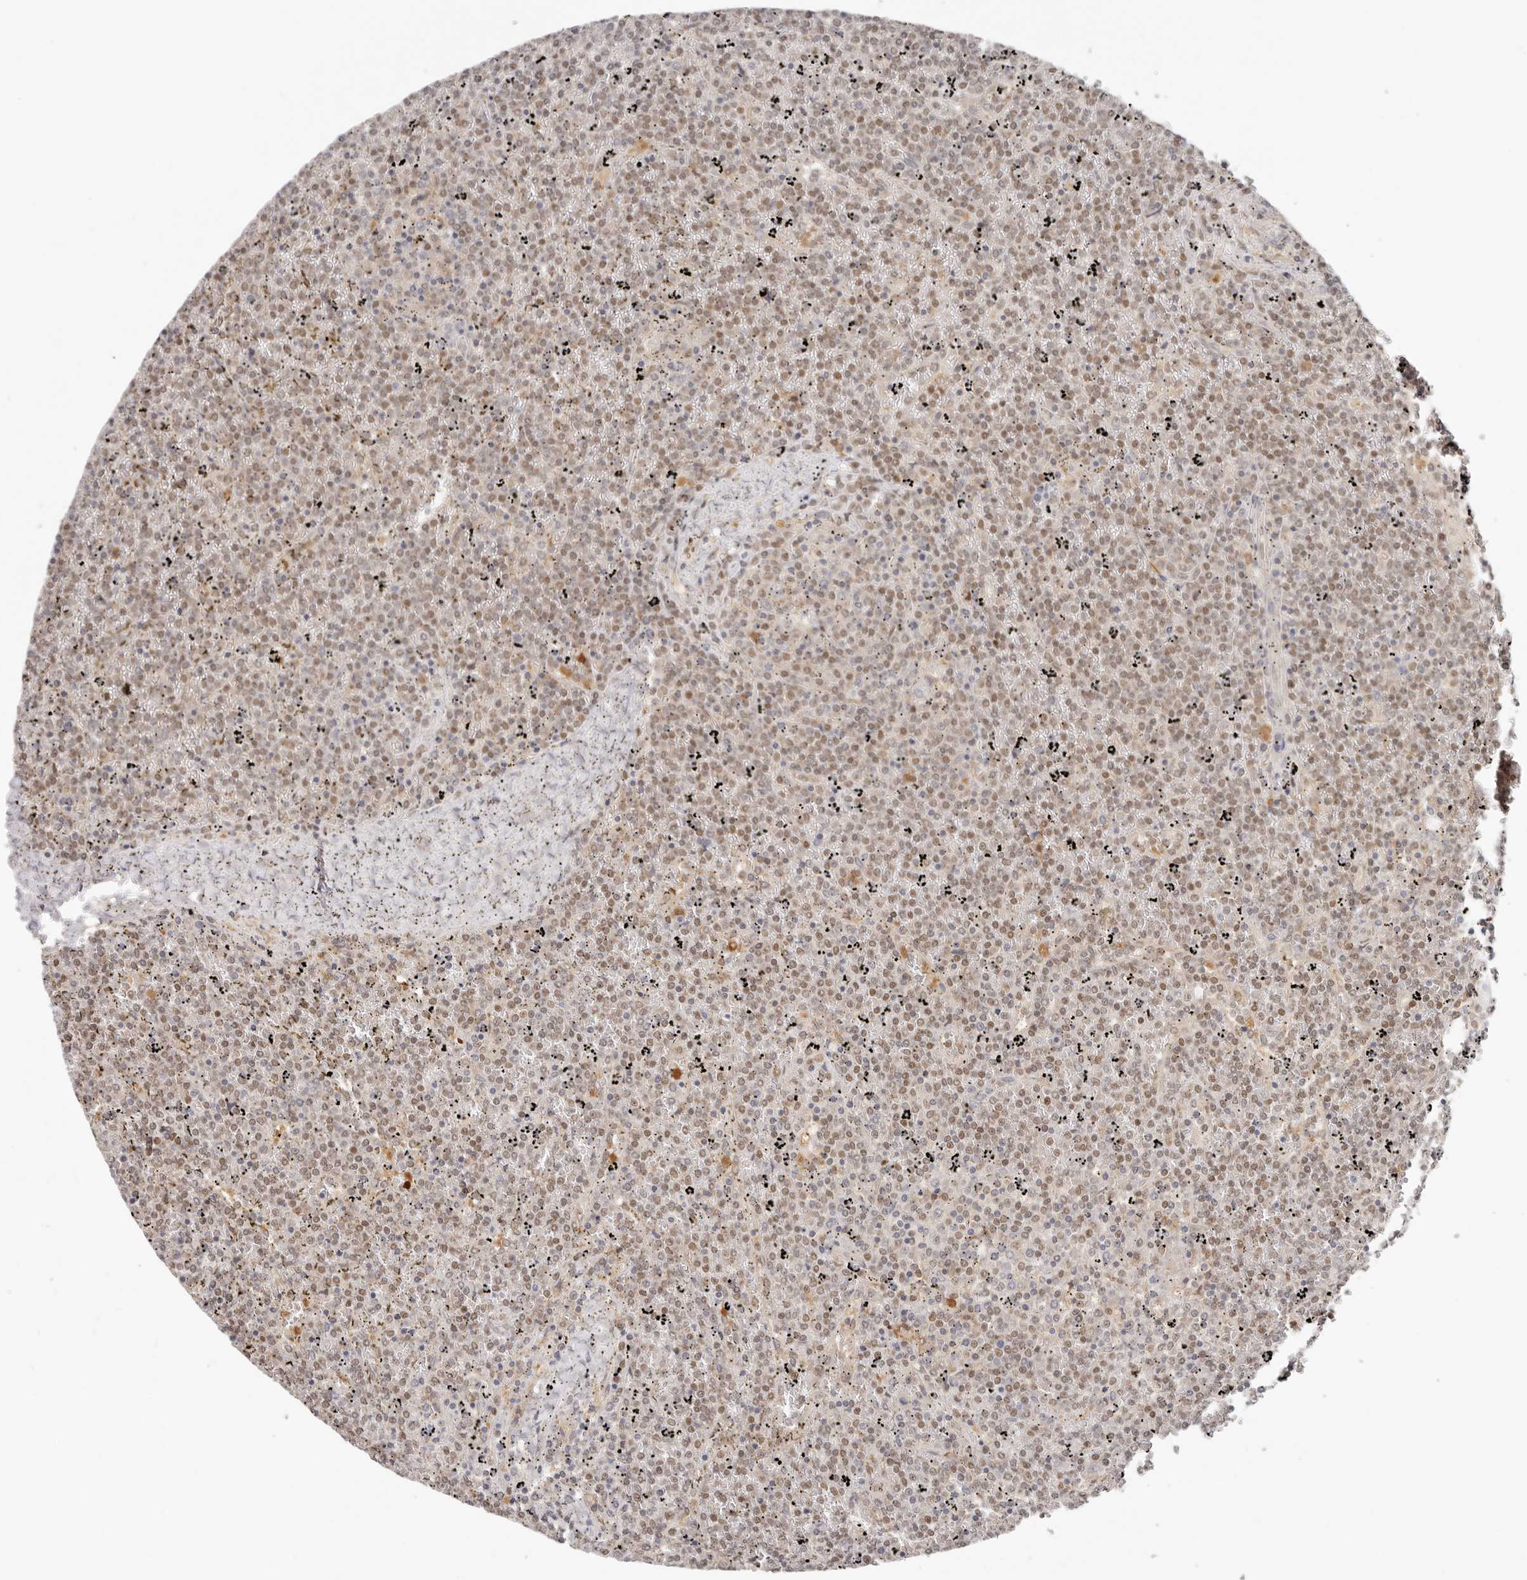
{"staining": {"intensity": "moderate", "quantity": ">75%", "location": "nuclear"}, "tissue": "lymphoma", "cell_type": "Tumor cells", "image_type": "cancer", "snomed": [{"axis": "morphology", "description": "Malignant lymphoma, non-Hodgkin's type, Low grade"}, {"axis": "topography", "description": "Spleen"}], "caption": "High-magnification brightfield microscopy of malignant lymphoma, non-Hodgkin's type (low-grade) stained with DAB (brown) and counterstained with hematoxylin (blue). tumor cells exhibit moderate nuclear staining is present in about>75% of cells.", "gene": "LARP7", "patient": {"sex": "female", "age": 19}}